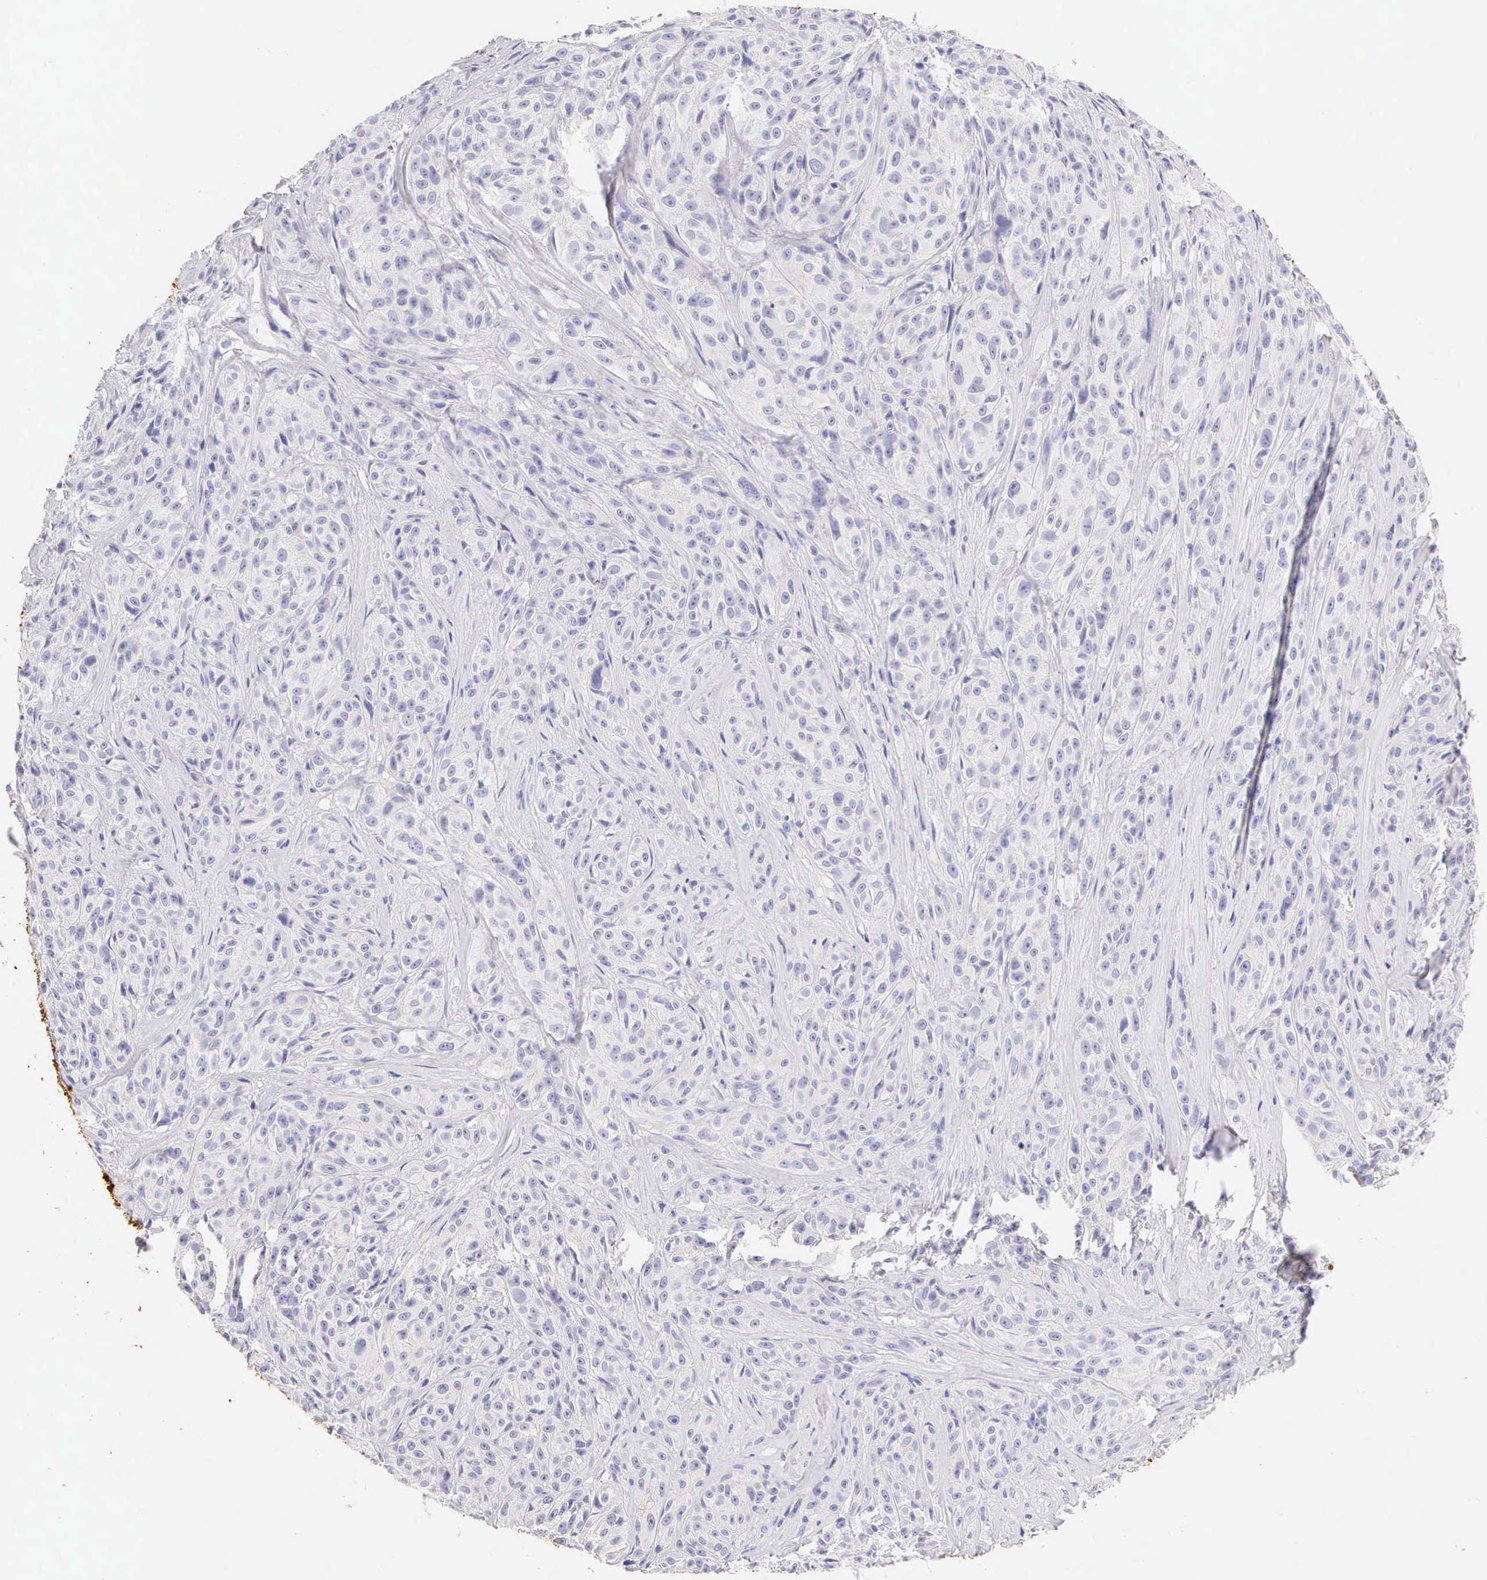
{"staining": {"intensity": "negative", "quantity": "none", "location": "none"}, "tissue": "melanoma", "cell_type": "Tumor cells", "image_type": "cancer", "snomed": [{"axis": "morphology", "description": "Malignant melanoma, NOS"}, {"axis": "topography", "description": "Skin"}], "caption": "IHC micrograph of neoplastic tissue: human malignant melanoma stained with DAB (3,3'-diaminobenzidine) shows no significant protein expression in tumor cells. (Stains: DAB immunohistochemistry (IHC) with hematoxylin counter stain, Microscopy: brightfield microscopy at high magnification).", "gene": "KRT17", "patient": {"sex": "male", "age": 56}}